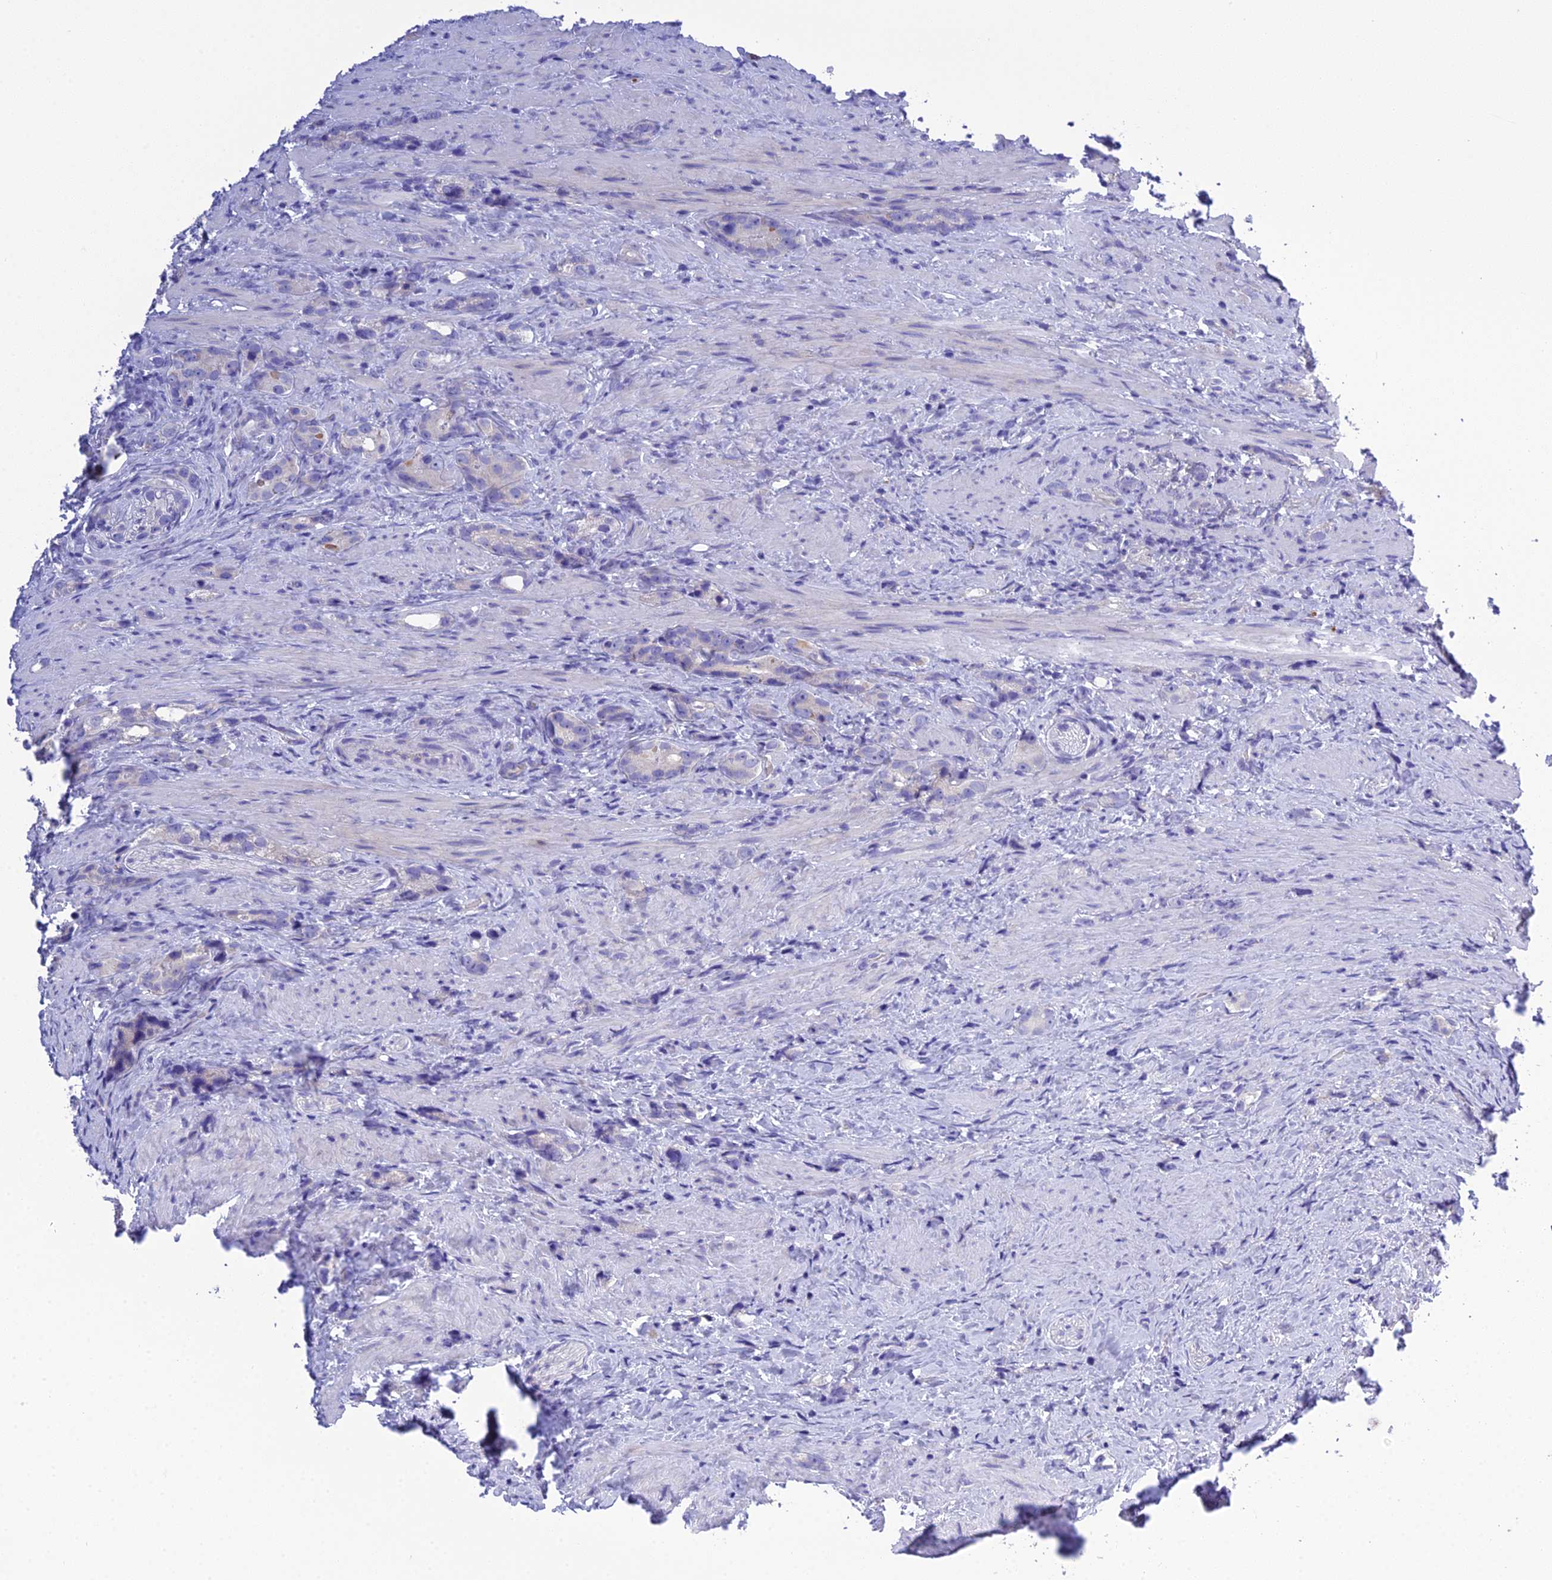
{"staining": {"intensity": "negative", "quantity": "none", "location": "none"}, "tissue": "prostate cancer", "cell_type": "Tumor cells", "image_type": "cancer", "snomed": [{"axis": "morphology", "description": "Adenocarcinoma, High grade"}, {"axis": "topography", "description": "Prostate"}], "caption": "Immunohistochemistry histopathology image of neoplastic tissue: human prostate high-grade adenocarcinoma stained with DAB shows no significant protein staining in tumor cells.", "gene": "KIAA0408", "patient": {"sex": "male", "age": 63}}